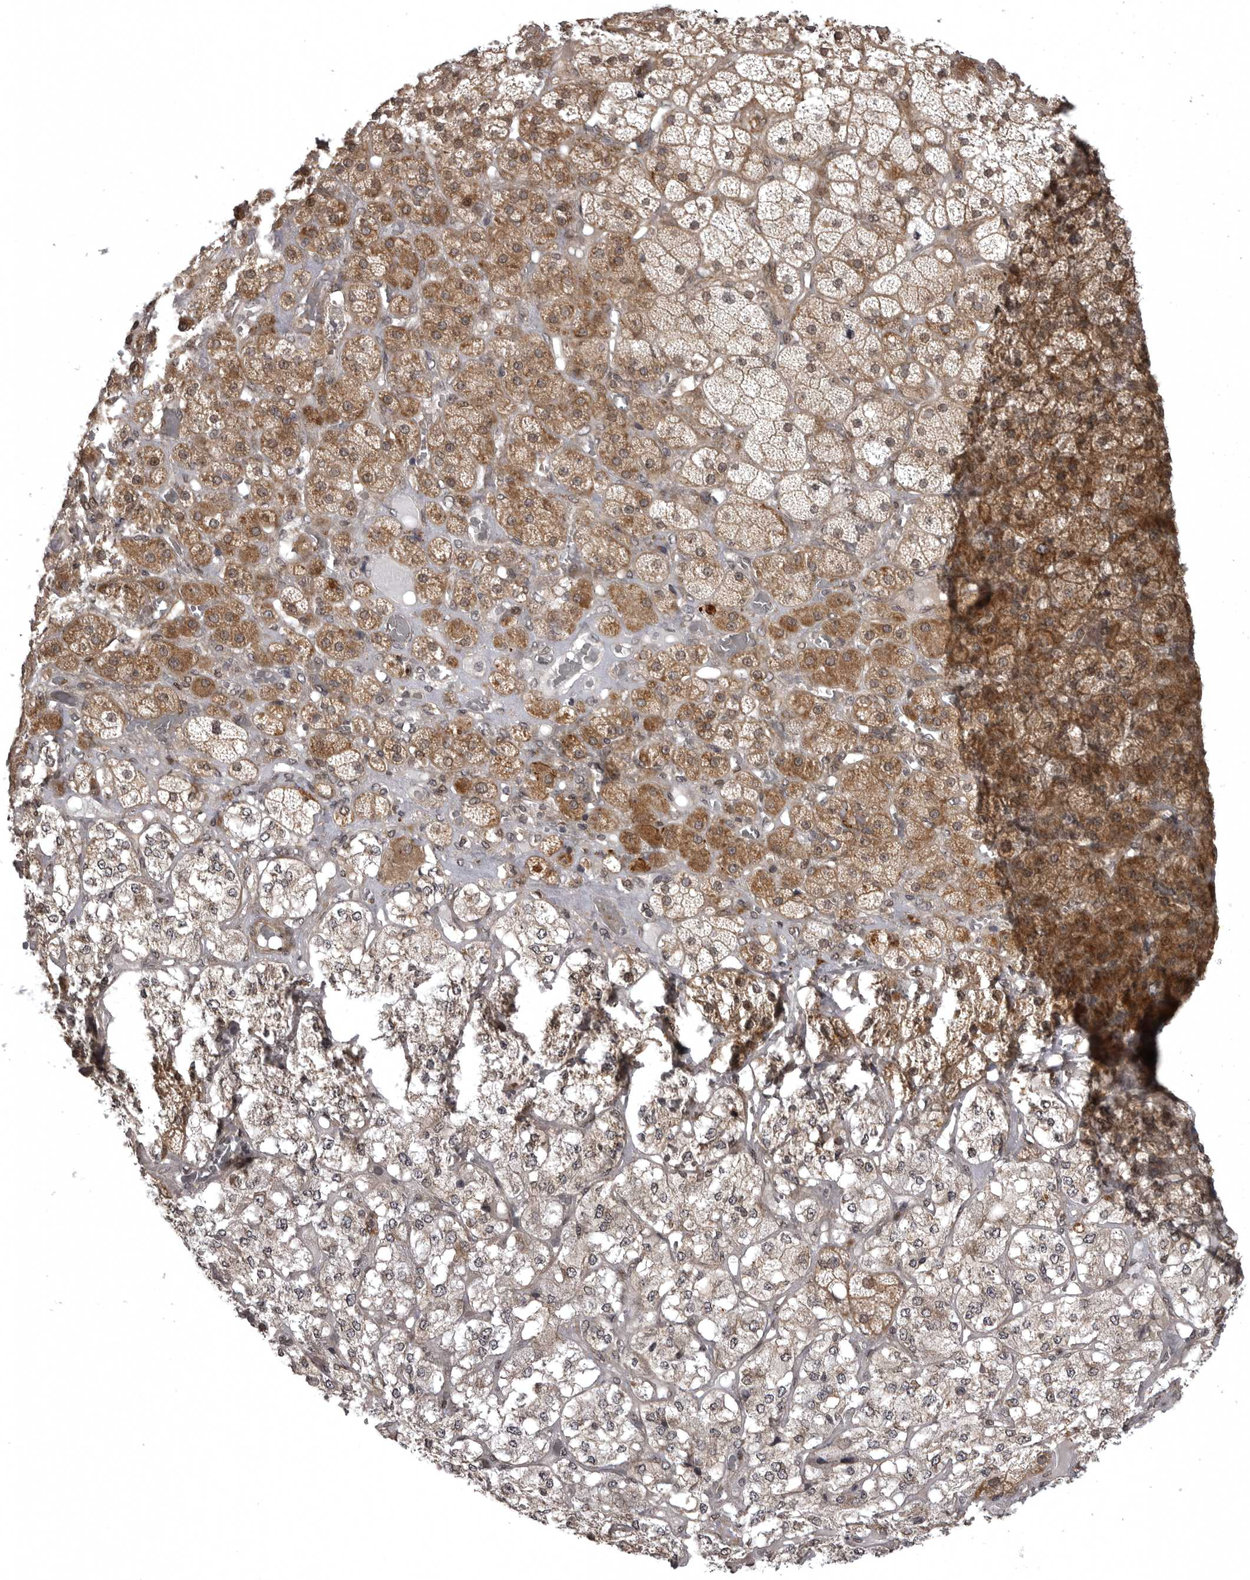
{"staining": {"intensity": "moderate", "quantity": ">75%", "location": "cytoplasmic/membranous,nuclear"}, "tissue": "adrenal gland", "cell_type": "Glandular cells", "image_type": "normal", "snomed": [{"axis": "morphology", "description": "Normal tissue, NOS"}, {"axis": "topography", "description": "Adrenal gland"}], "caption": "Glandular cells show moderate cytoplasmic/membranous,nuclear expression in approximately >75% of cells in benign adrenal gland. The staining was performed using DAB (3,3'-diaminobenzidine) to visualize the protein expression in brown, while the nuclei were stained in blue with hematoxylin (Magnification: 20x).", "gene": "SNX16", "patient": {"sex": "male", "age": 57}}